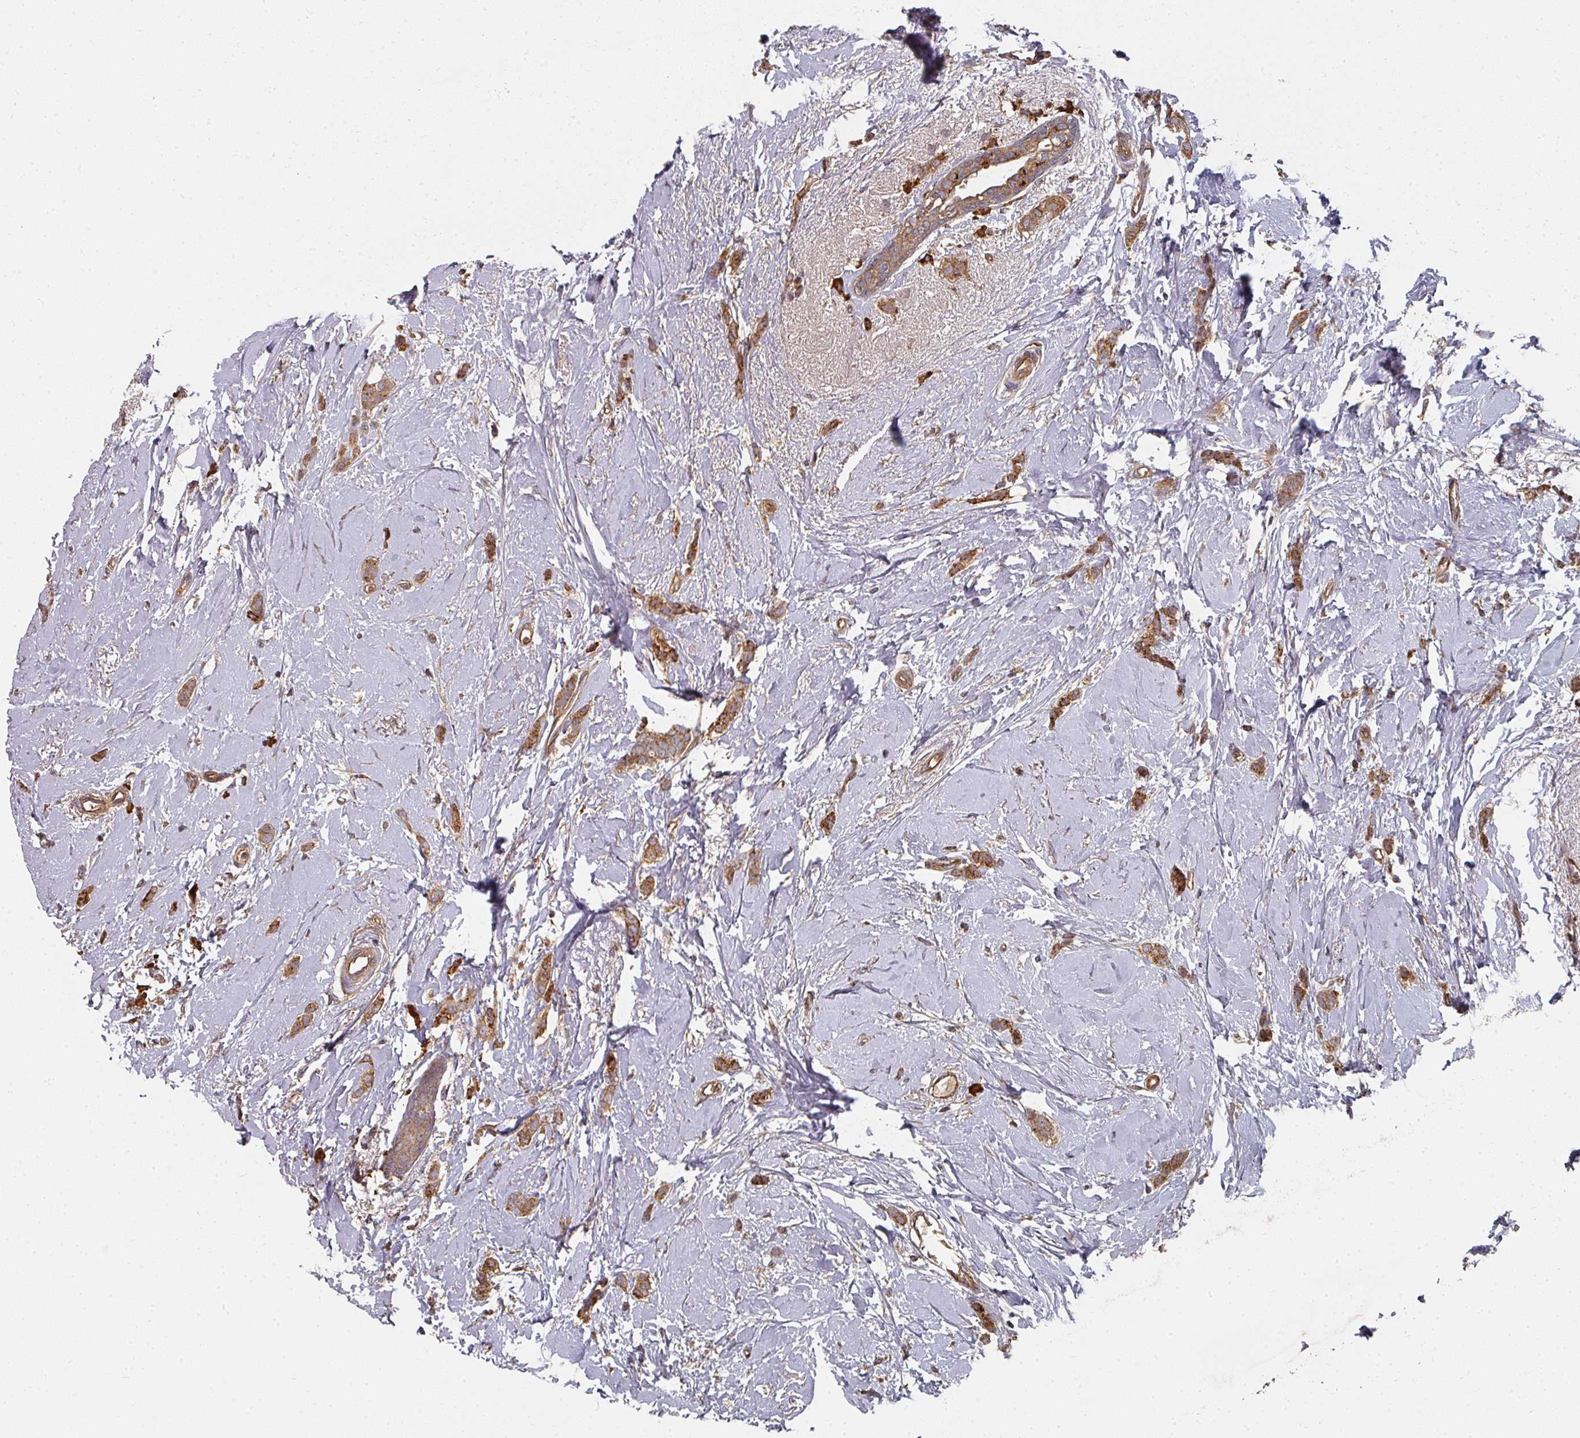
{"staining": {"intensity": "moderate", "quantity": ">75%", "location": "cytoplasmic/membranous"}, "tissue": "breast cancer", "cell_type": "Tumor cells", "image_type": "cancer", "snomed": [{"axis": "morphology", "description": "Duct carcinoma"}, {"axis": "topography", "description": "Breast"}], "caption": "Protein staining exhibits moderate cytoplasmic/membranous staining in about >75% of tumor cells in breast cancer.", "gene": "EDEM2", "patient": {"sex": "female", "age": 72}}